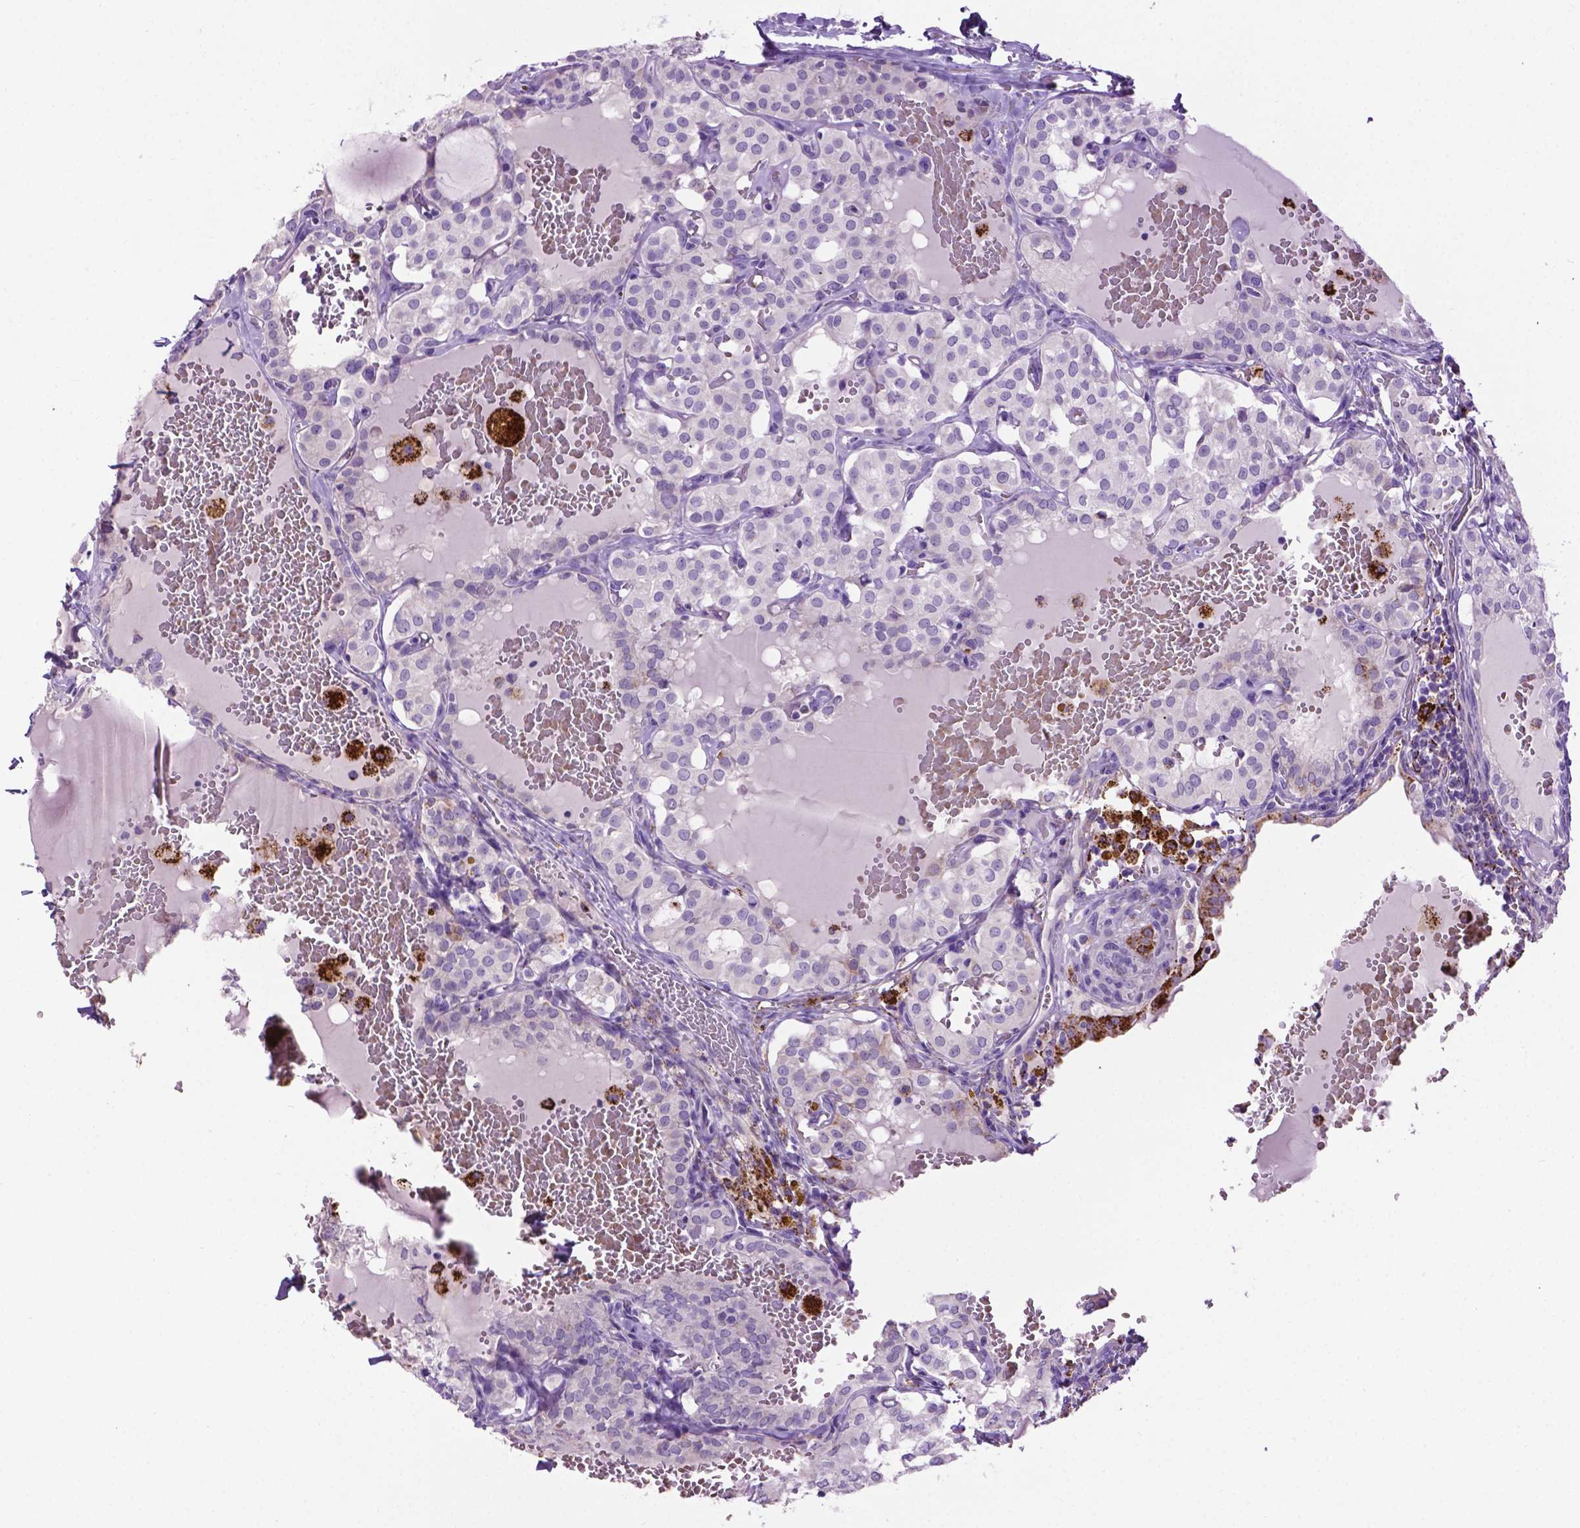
{"staining": {"intensity": "negative", "quantity": "none", "location": "none"}, "tissue": "thyroid cancer", "cell_type": "Tumor cells", "image_type": "cancer", "snomed": [{"axis": "morphology", "description": "Papillary adenocarcinoma, NOS"}, {"axis": "topography", "description": "Thyroid gland"}], "caption": "Histopathology image shows no significant protein staining in tumor cells of thyroid cancer. (DAB (3,3'-diaminobenzidine) immunohistochemistry, high magnification).", "gene": "TMEM132E", "patient": {"sex": "male", "age": 20}}